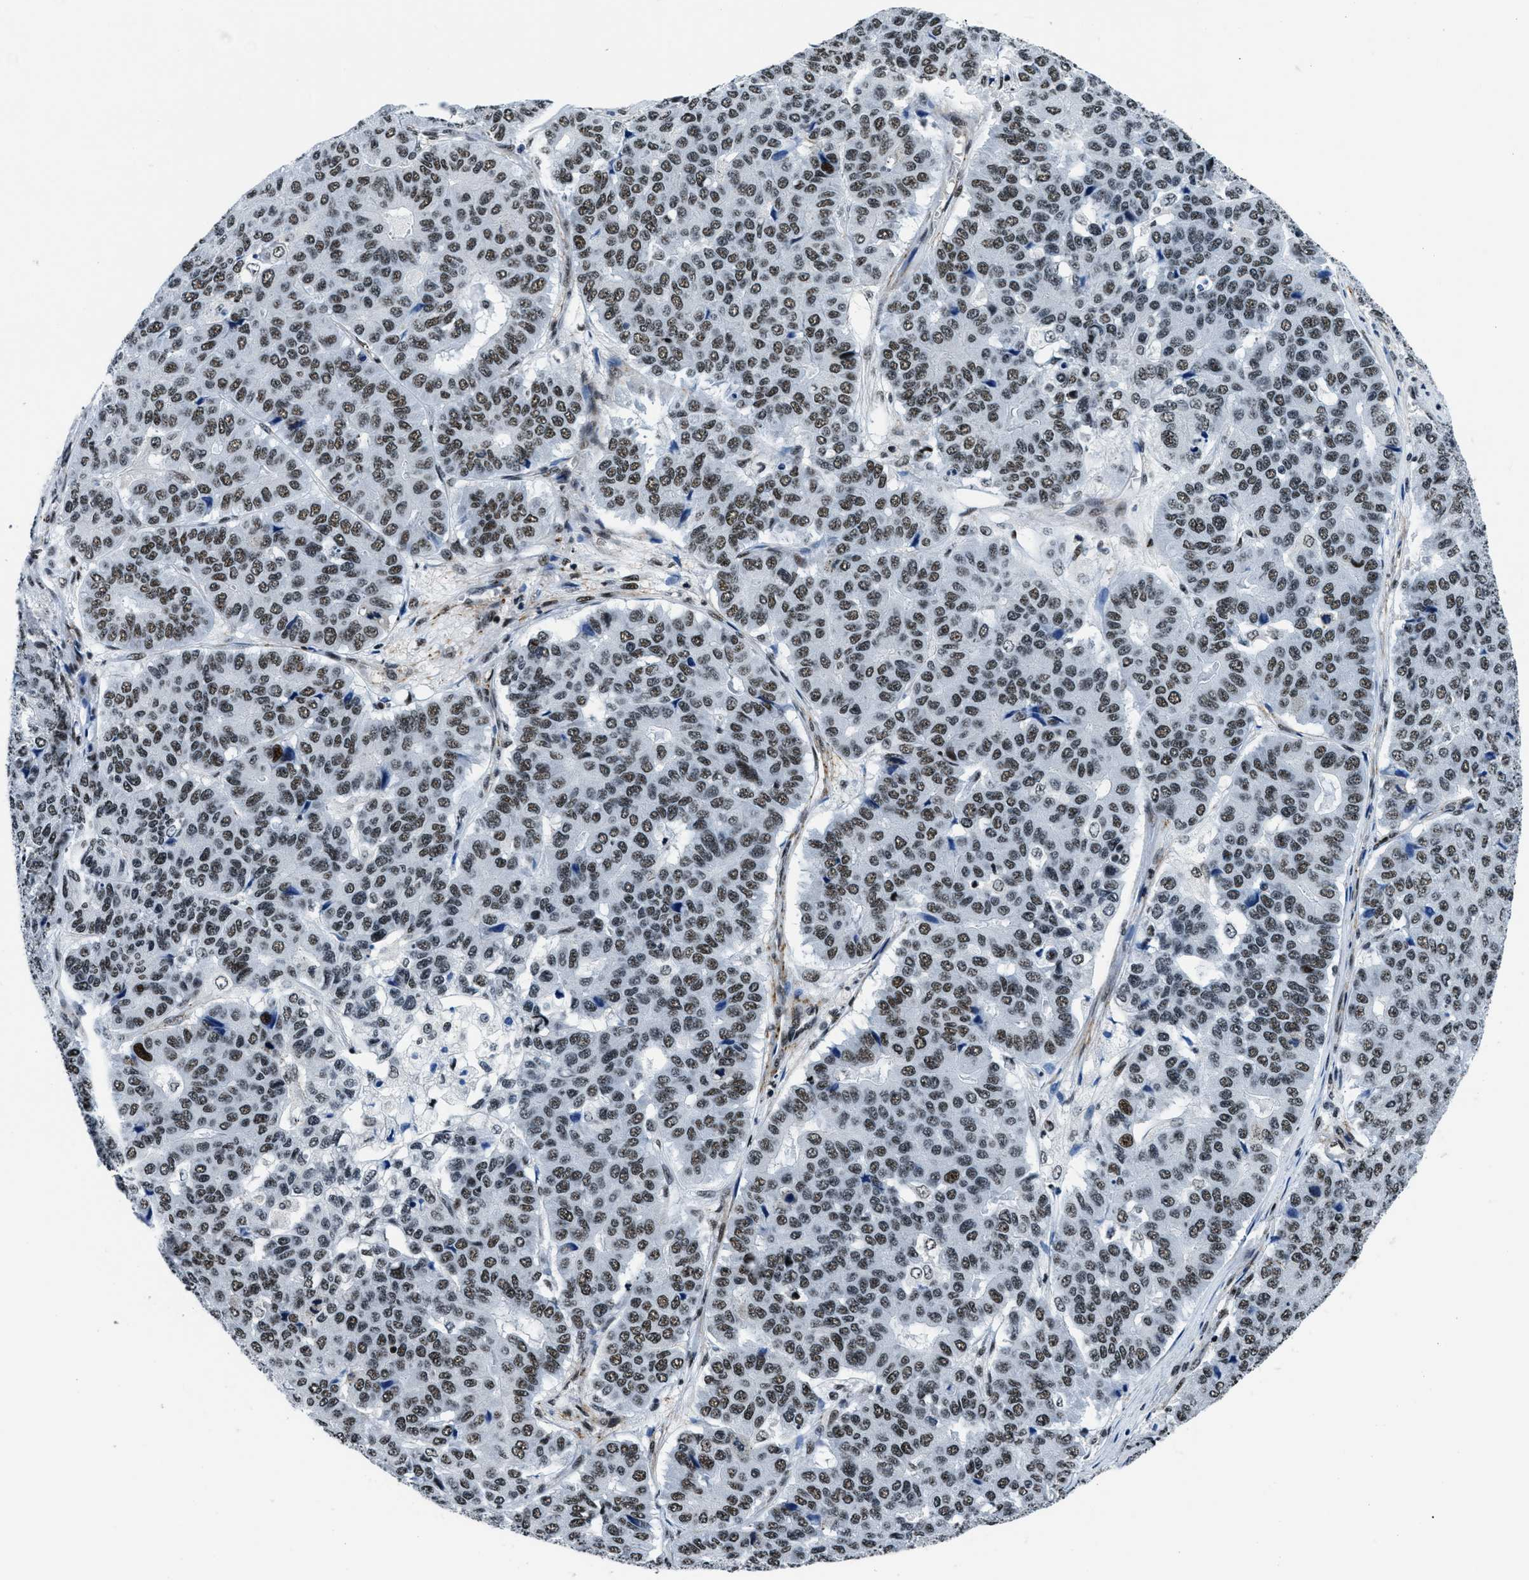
{"staining": {"intensity": "moderate", "quantity": ">75%", "location": "nuclear"}, "tissue": "pancreatic cancer", "cell_type": "Tumor cells", "image_type": "cancer", "snomed": [{"axis": "morphology", "description": "Adenocarcinoma, NOS"}, {"axis": "topography", "description": "Pancreas"}], "caption": "Moderate nuclear expression is present in about >75% of tumor cells in pancreatic adenocarcinoma.", "gene": "SMARCB1", "patient": {"sex": "male", "age": 50}}